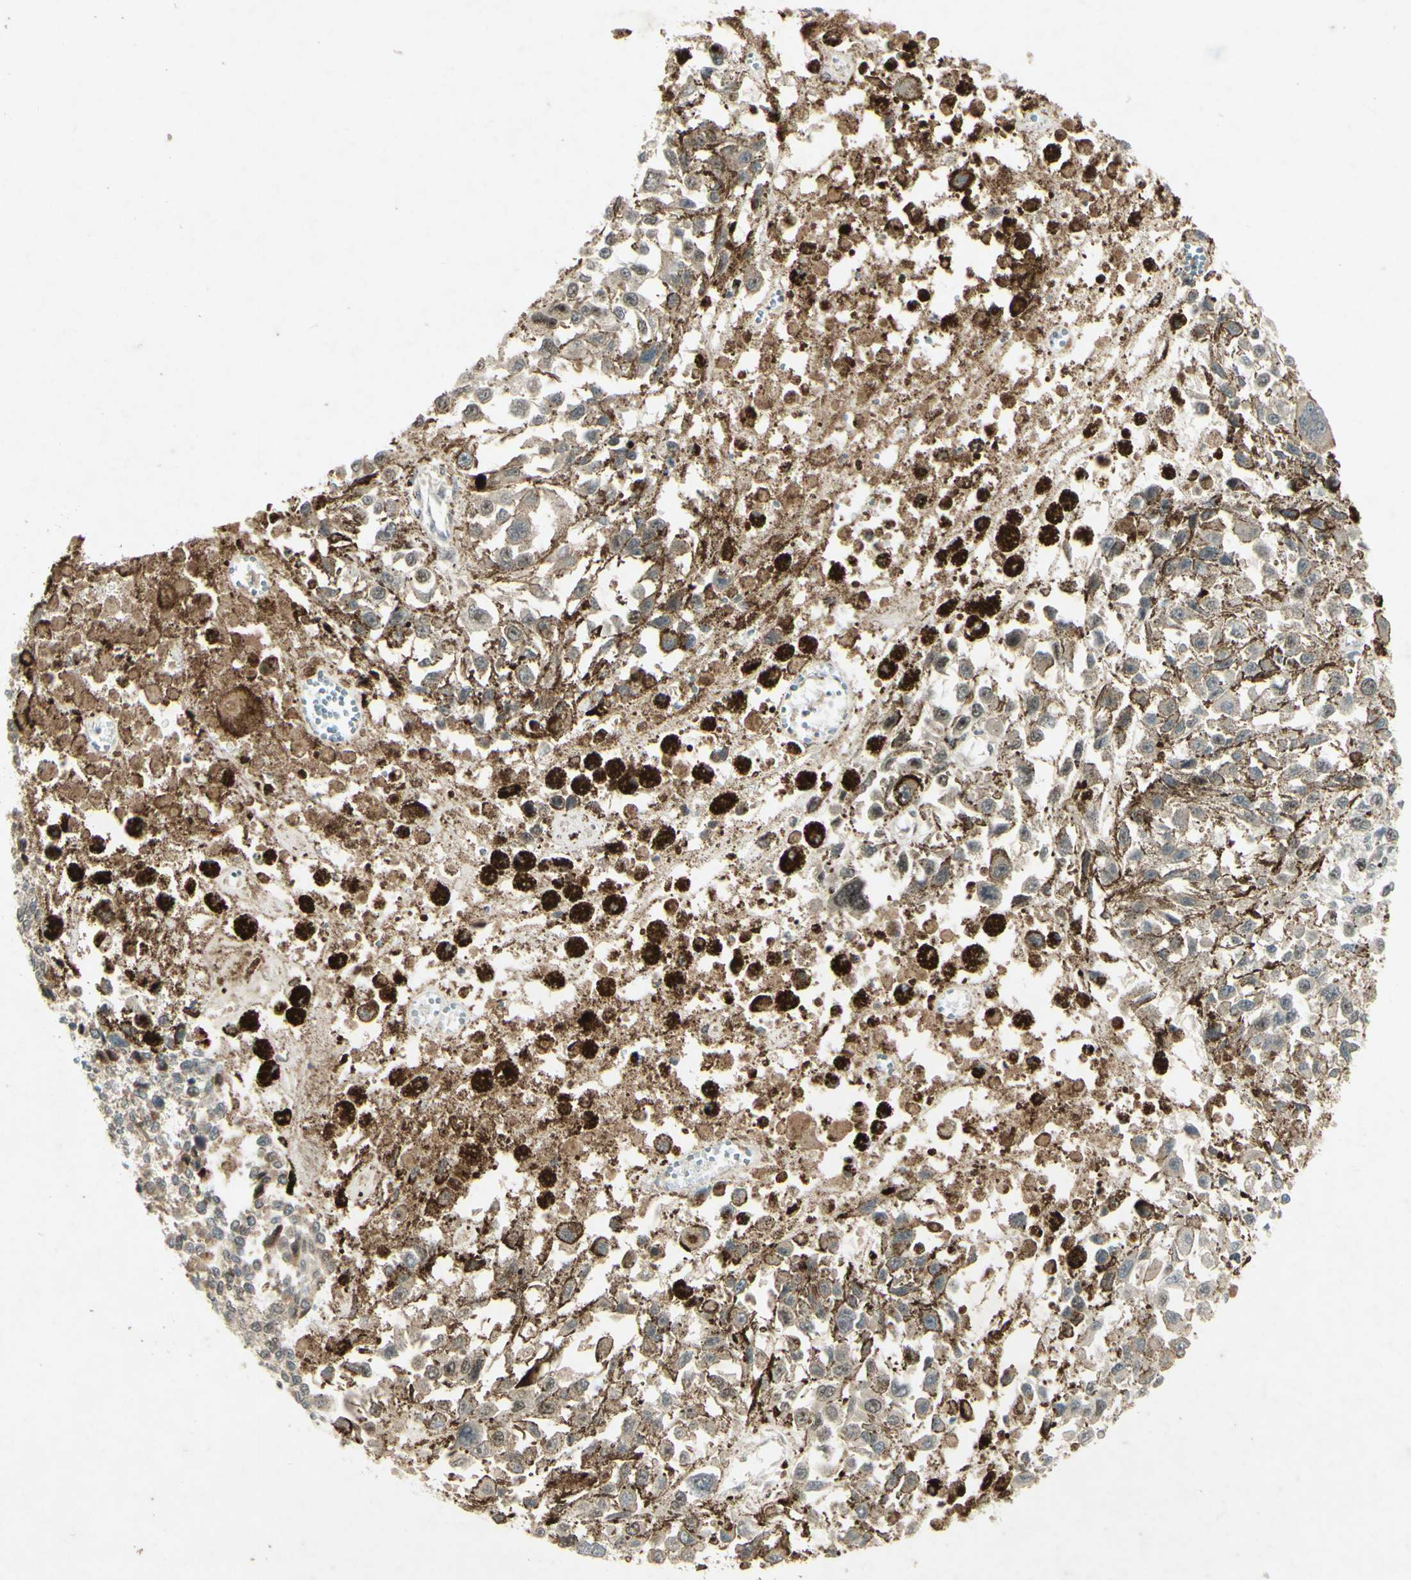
{"staining": {"intensity": "weak", "quantity": ">75%", "location": "cytoplasmic/membranous"}, "tissue": "melanoma", "cell_type": "Tumor cells", "image_type": "cancer", "snomed": [{"axis": "morphology", "description": "Malignant melanoma, Metastatic site"}, {"axis": "topography", "description": "Lymph node"}], "caption": "Immunohistochemistry (IHC) histopathology image of human melanoma stained for a protein (brown), which reveals low levels of weak cytoplasmic/membranous expression in approximately >75% of tumor cells.", "gene": "RAD18", "patient": {"sex": "male", "age": 59}}